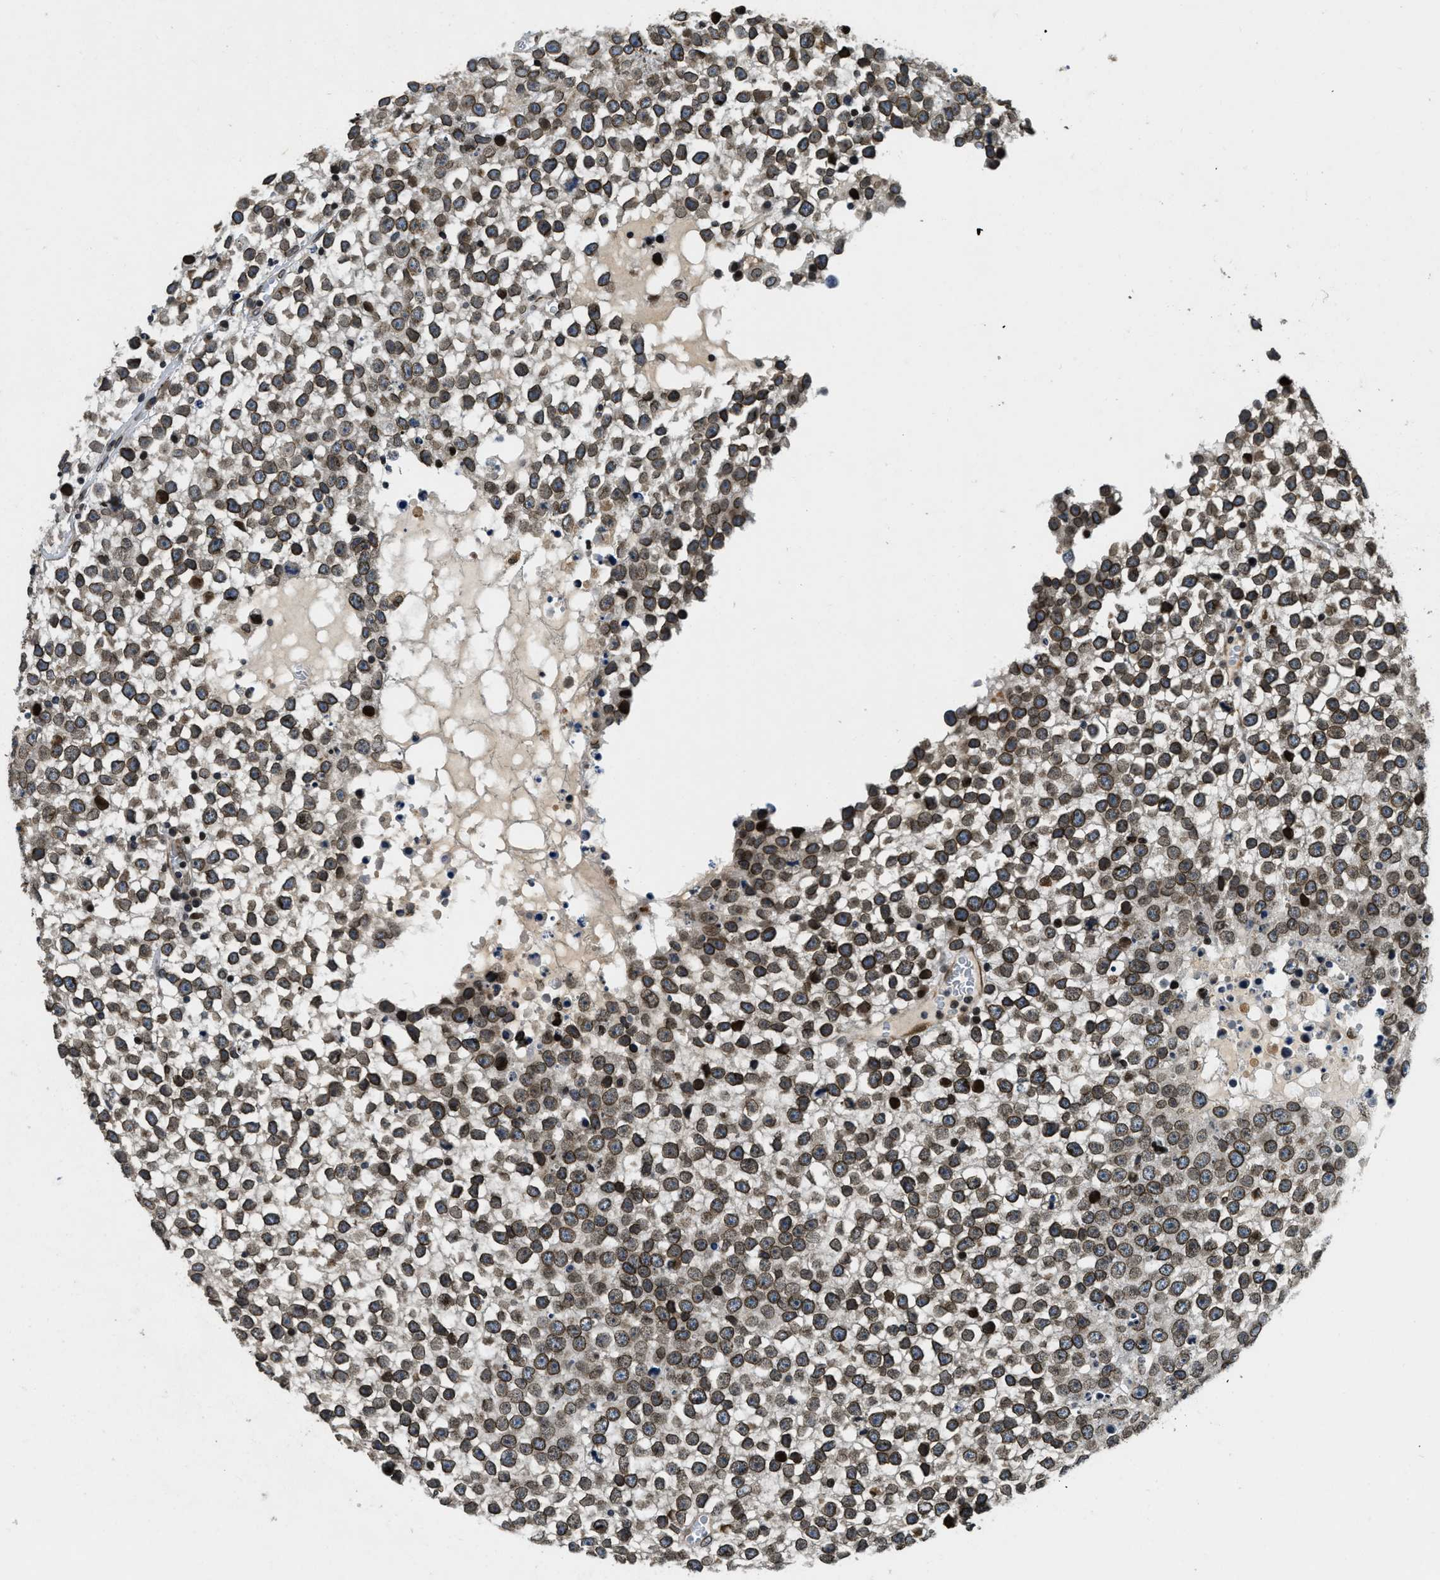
{"staining": {"intensity": "moderate", "quantity": ">75%", "location": "cytoplasmic/membranous,nuclear"}, "tissue": "testis cancer", "cell_type": "Tumor cells", "image_type": "cancer", "snomed": [{"axis": "morphology", "description": "Seminoma, NOS"}, {"axis": "topography", "description": "Testis"}], "caption": "Testis seminoma stained with immunohistochemistry demonstrates moderate cytoplasmic/membranous and nuclear staining in approximately >75% of tumor cells.", "gene": "ZC3HC1", "patient": {"sex": "male", "age": 65}}